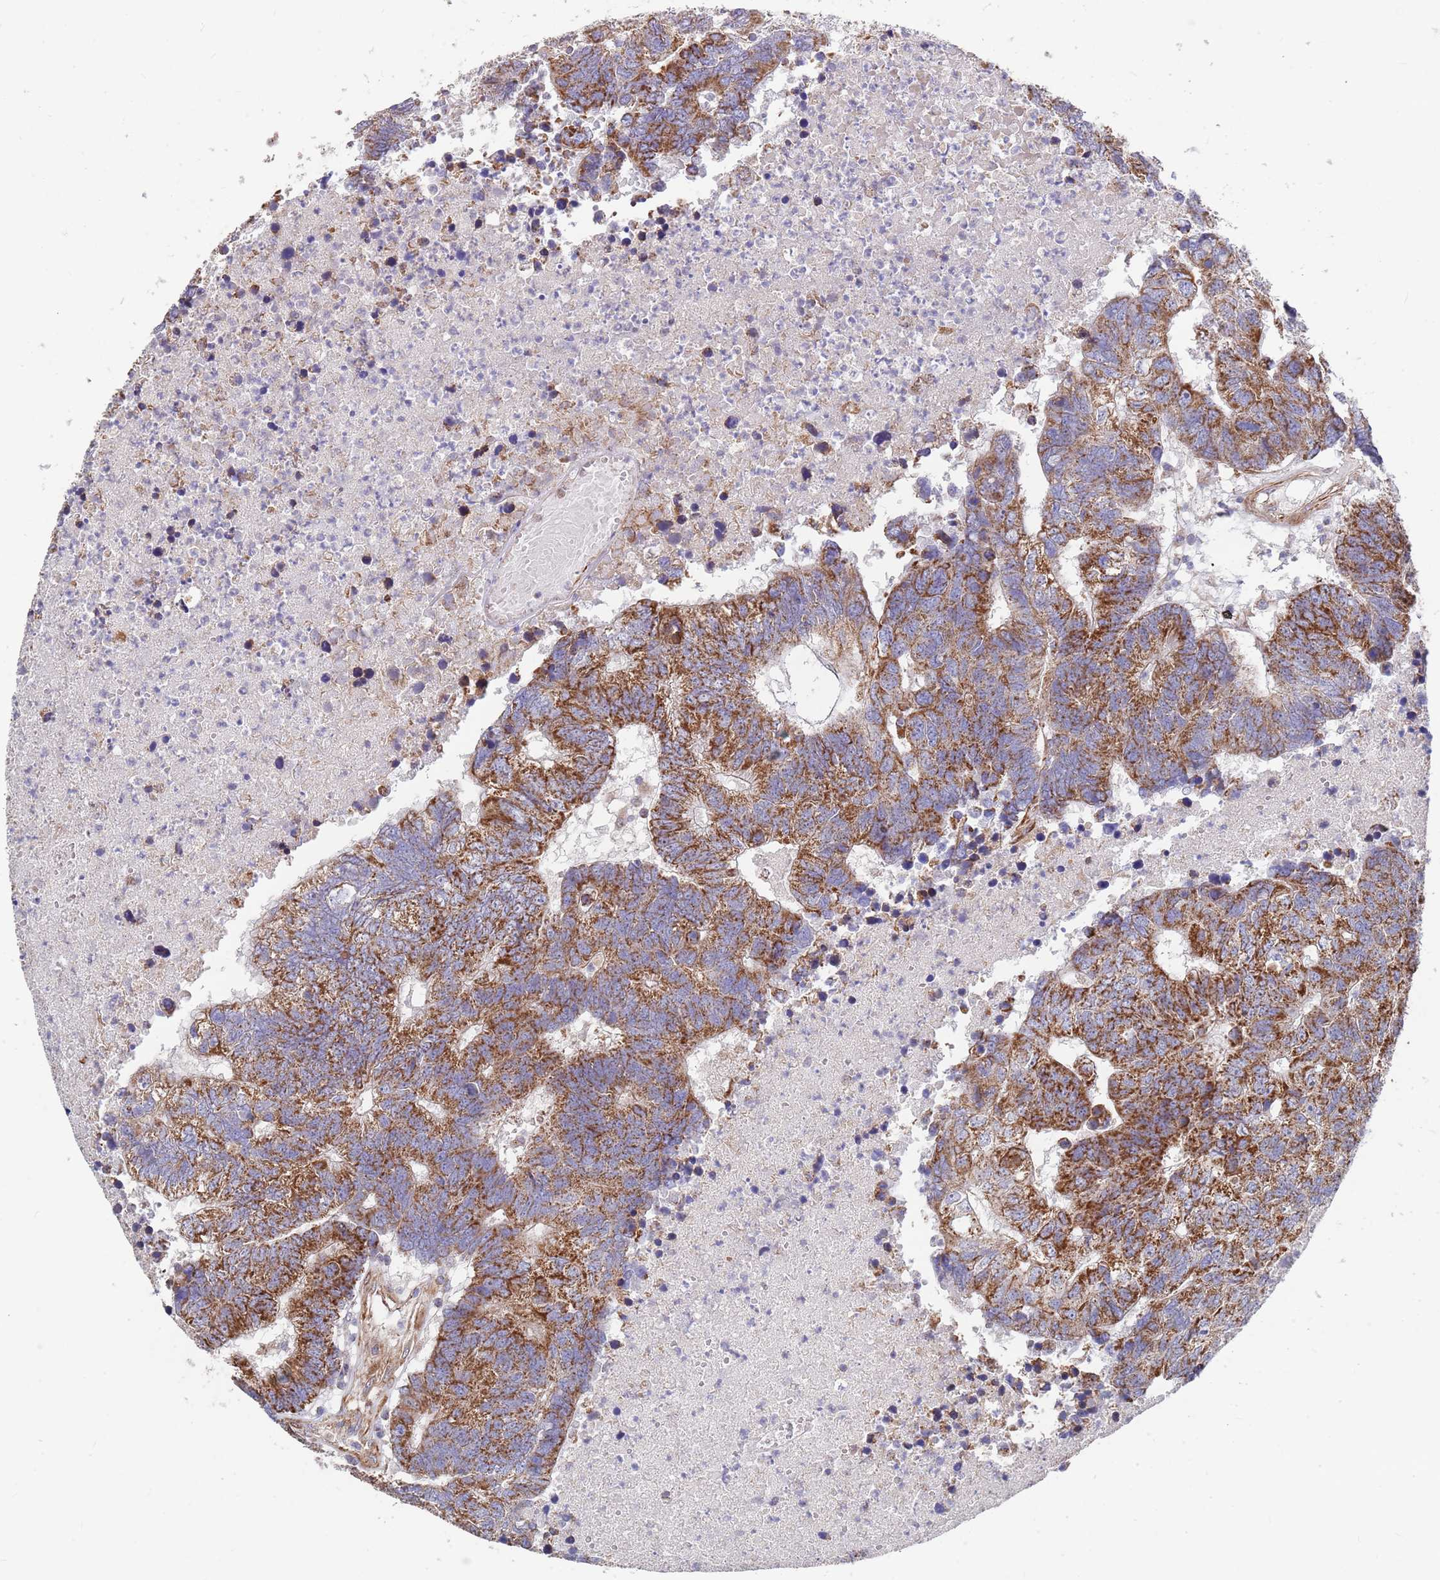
{"staining": {"intensity": "strong", "quantity": ">75%", "location": "cytoplasmic/membranous"}, "tissue": "colorectal cancer", "cell_type": "Tumor cells", "image_type": "cancer", "snomed": [{"axis": "morphology", "description": "Adenocarcinoma, NOS"}, {"axis": "topography", "description": "Colon"}], "caption": "Adenocarcinoma (colorectal) stained for a protein displays strong cytoplasmic/membranous positivity in tumor cells. (DAB (3,3'-diaminobenzidine) IHC with brightfield microscopy, high magnification).", "gene": "WDFY3", "patient": {"sex": "female", "age": 48}}